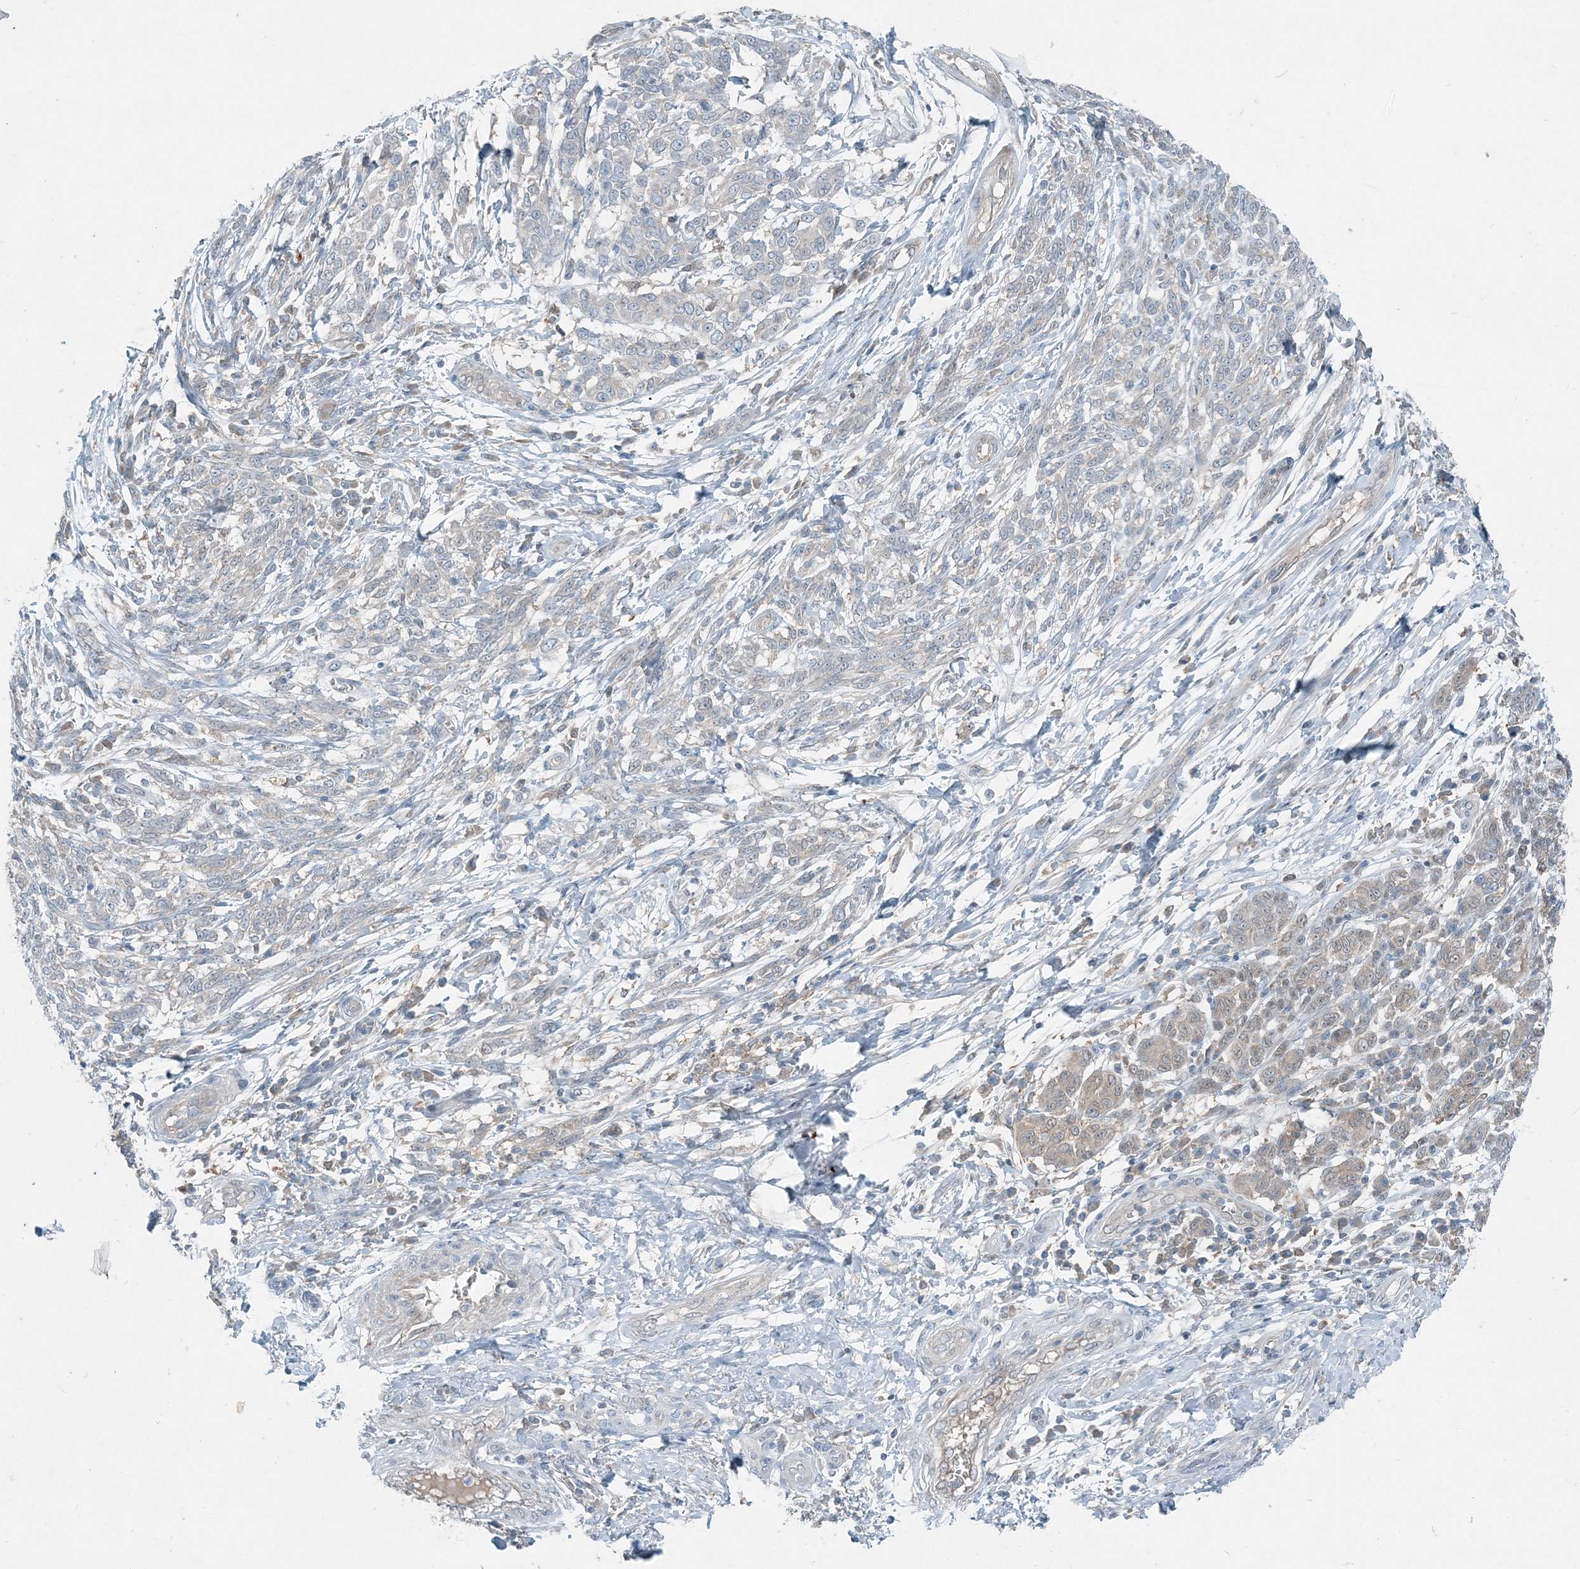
{"staining": {"intensity": "negative", "quantity": "none", "location": "none"}, "tissue": "melanoma", "cell_type": "Tumor cells", "image_type": "cancer", "snomed": [{"axis": "morphology", "description": "Malignant melanoma, NOS"}, {"axis": "topography", "description": "Skin"}], "caption": "An image of human malignant melanoma is negative for staining in tumor cells. (Immunohistochemistry, brightfield microscopy, high magnification).", "gene": "ARMH1", "patient": {"sex": "male", "age": 49}}